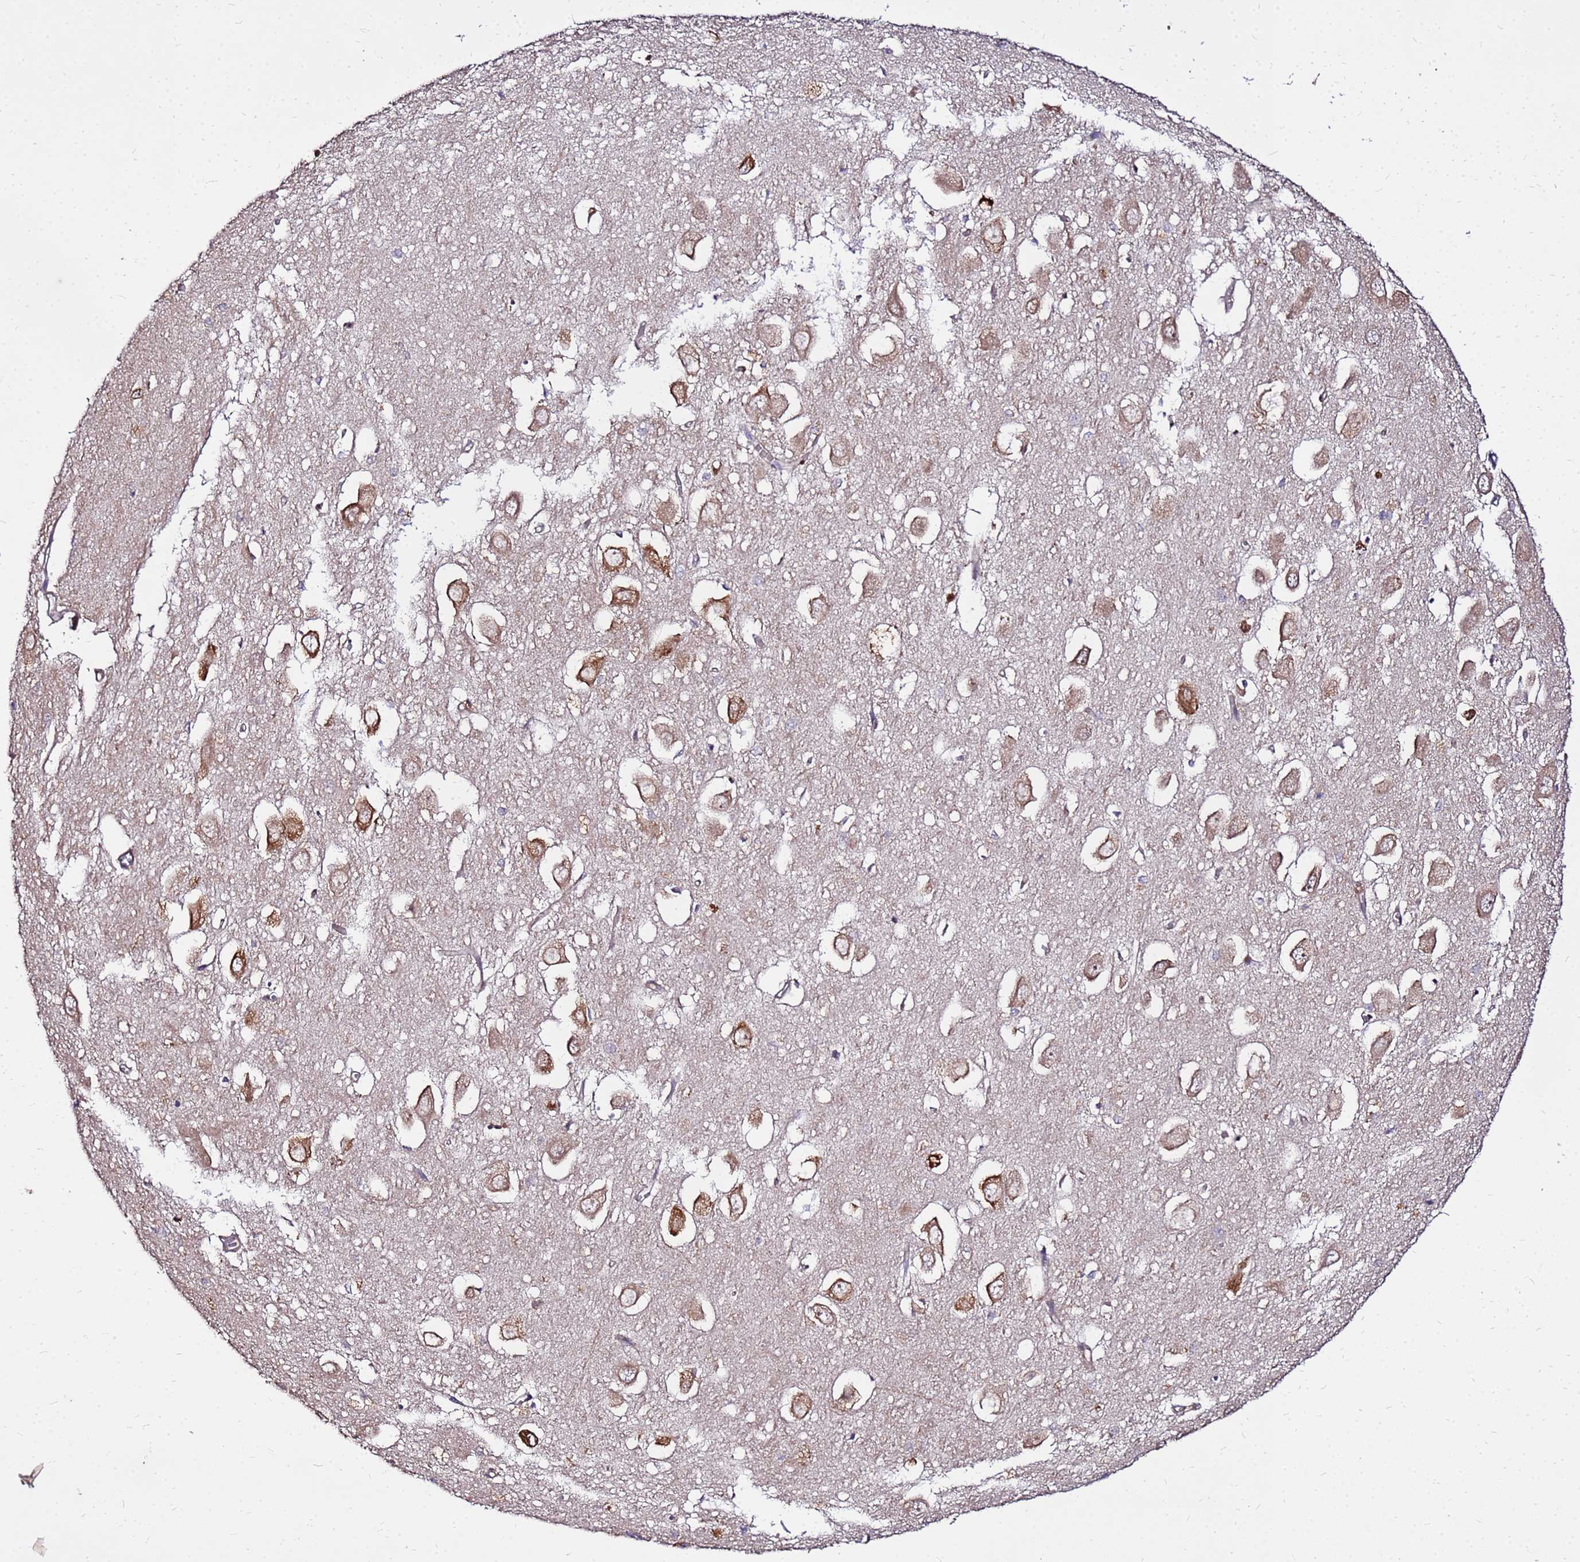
{"staining": {"intensity": "negative", "quantity": "none", "location": "none"}, "tissue": "hippocampus", "cell_type": "Glial cells", "image_type": "normal", "snomed": [{"axis": "morphology", "description": "Normal tissue, NOS"}, {"axis": "topography", "description": "Hippocampus"}], "caption": "Immunohistochemical staining of benign human hippocampus displays no significant expression in glial cells.", "gene": "WWC2", "patient": {"sex": "female", "age": 64}}